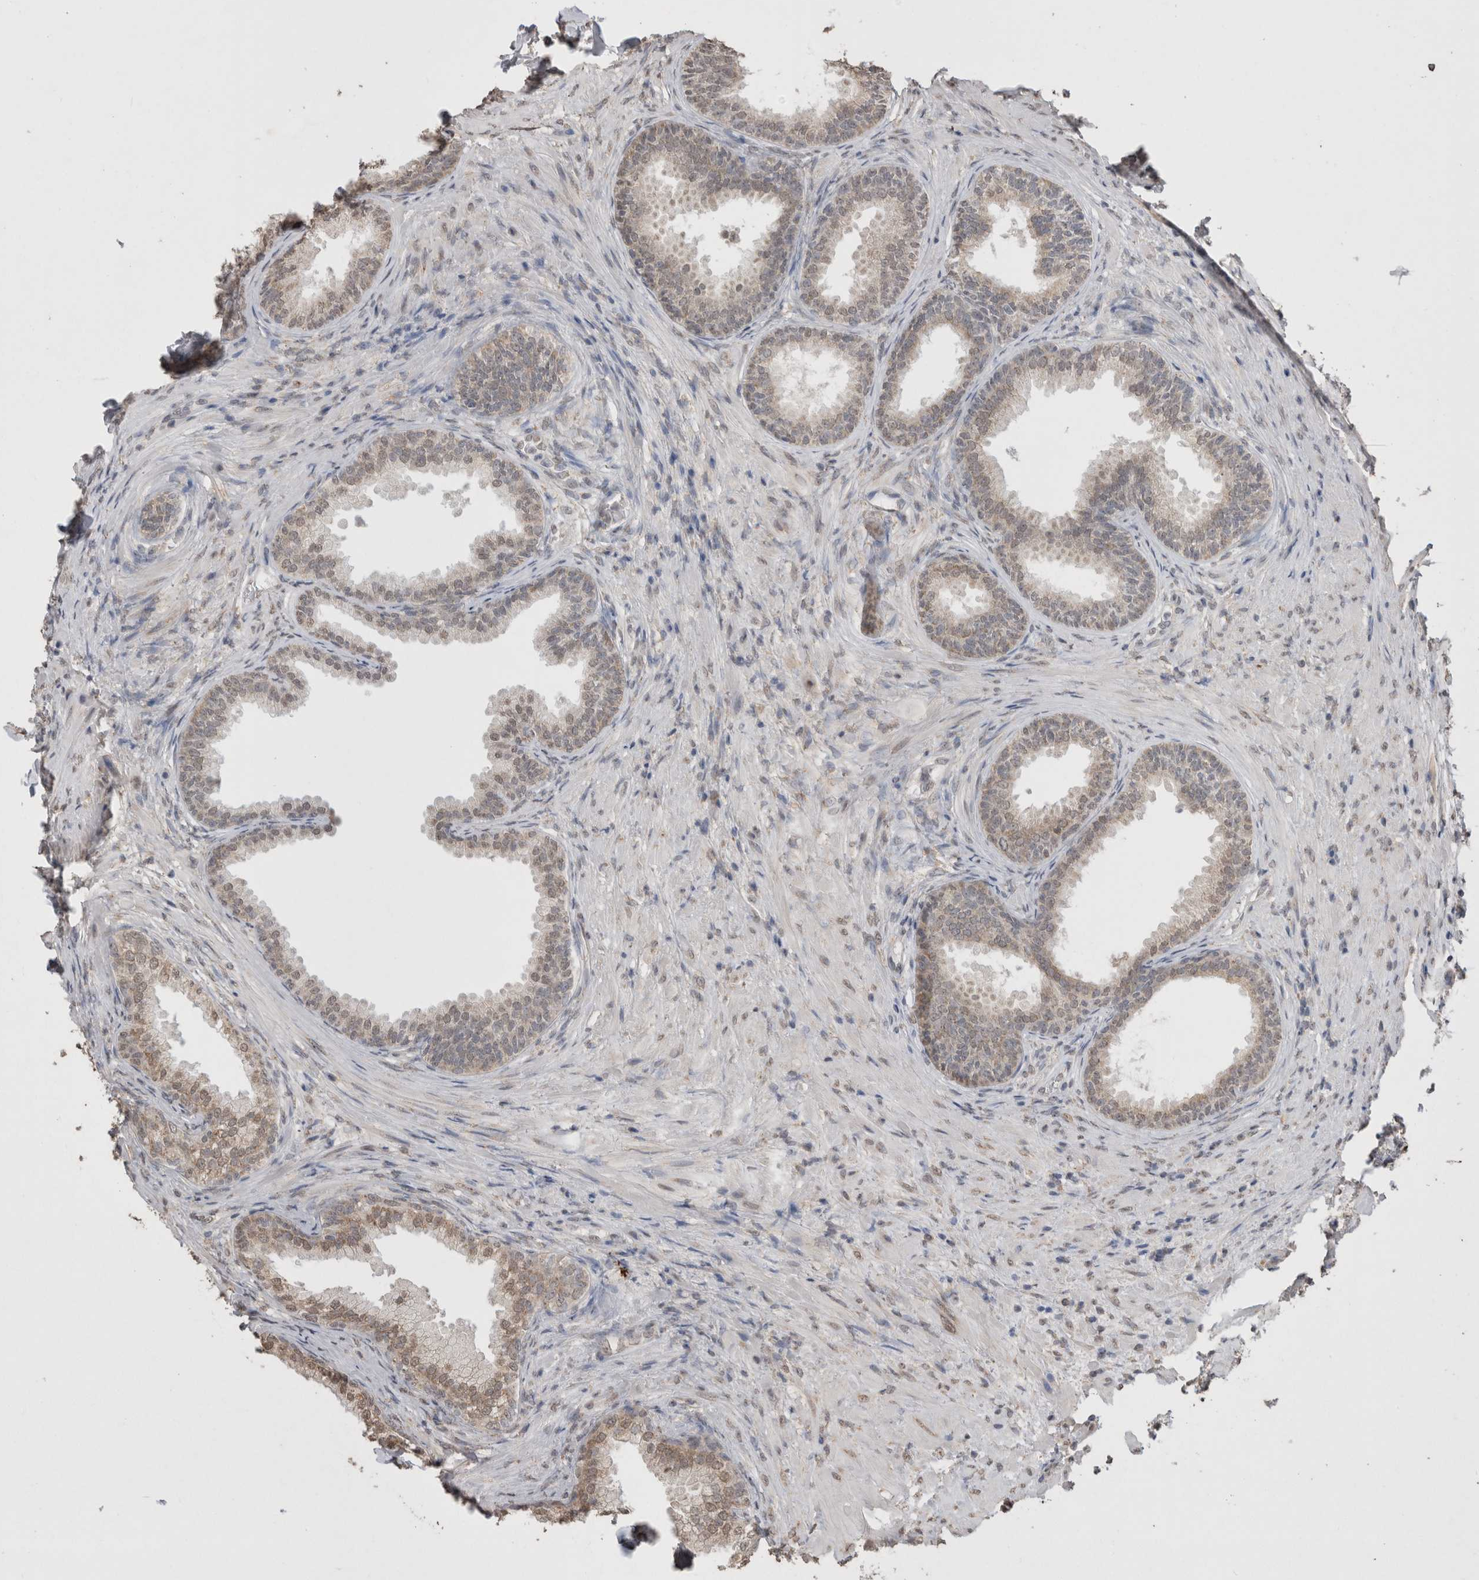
{"staining": {"intensity": "weak", "quantity": ">75%", "location": "cytoplasmic/membranous"}, "tissue": "prostate", "cell_type": "Glandular cells", "image_type": "normal", "snomed": [{"axis": "morphology", "description": "Normal tissue, NOS"}, {"axis": "topography", "description": "Prostate"}], "caption": "A brown stain shows weak cytoplasmic/membranous staining of a protein in glandular cells of benign human prostate. The staining was performed using DAB (3,3'-diaminobenzidine) to visualize the protein expression in brown, while the nuclei were stained in blue with hematoxylin (Magnification: 20x).", "gene": "NOMO1", "patient": {"sex": "male", "age": 76}}